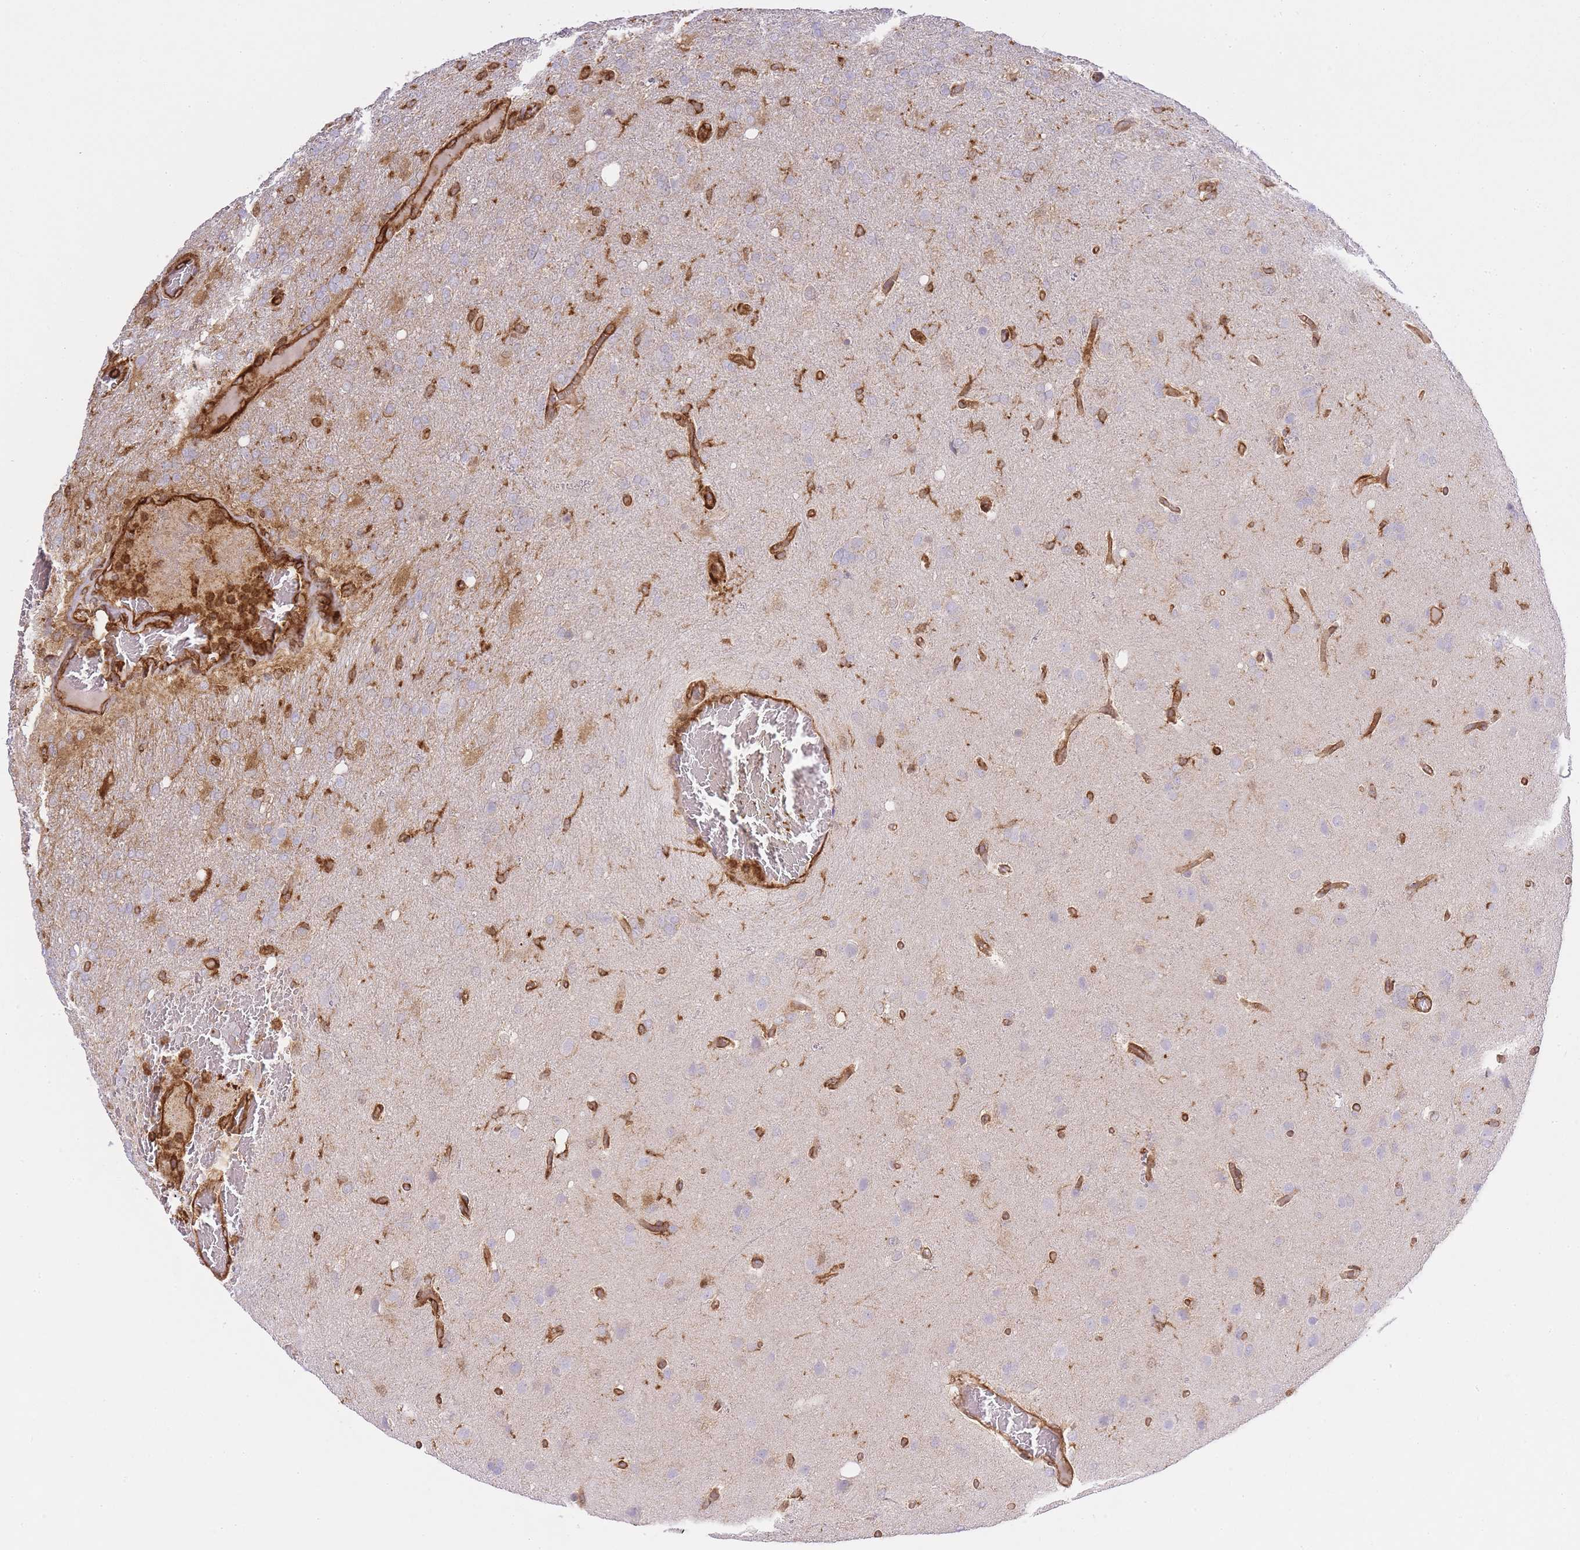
{"staining": {"intensity": "moderate", "quantity": "<25%", "location": "cytoplasmic/membranous"}, "tissue": "glioma", "cell_type": "Tumor cells", "image_type": "cancer", "snomed": [{"axis": "morphology", "description": "Glioma, malignant, High grade"}, {"axis": "topography", "description": "Brain"}], "caption": "Protein expression analysis of human glioma reveals moderate cytoplasmic/membranous expression in about <25% of tumor cells.", "gene": "MSN", "patient": {"sex": "female", "age": 74}}